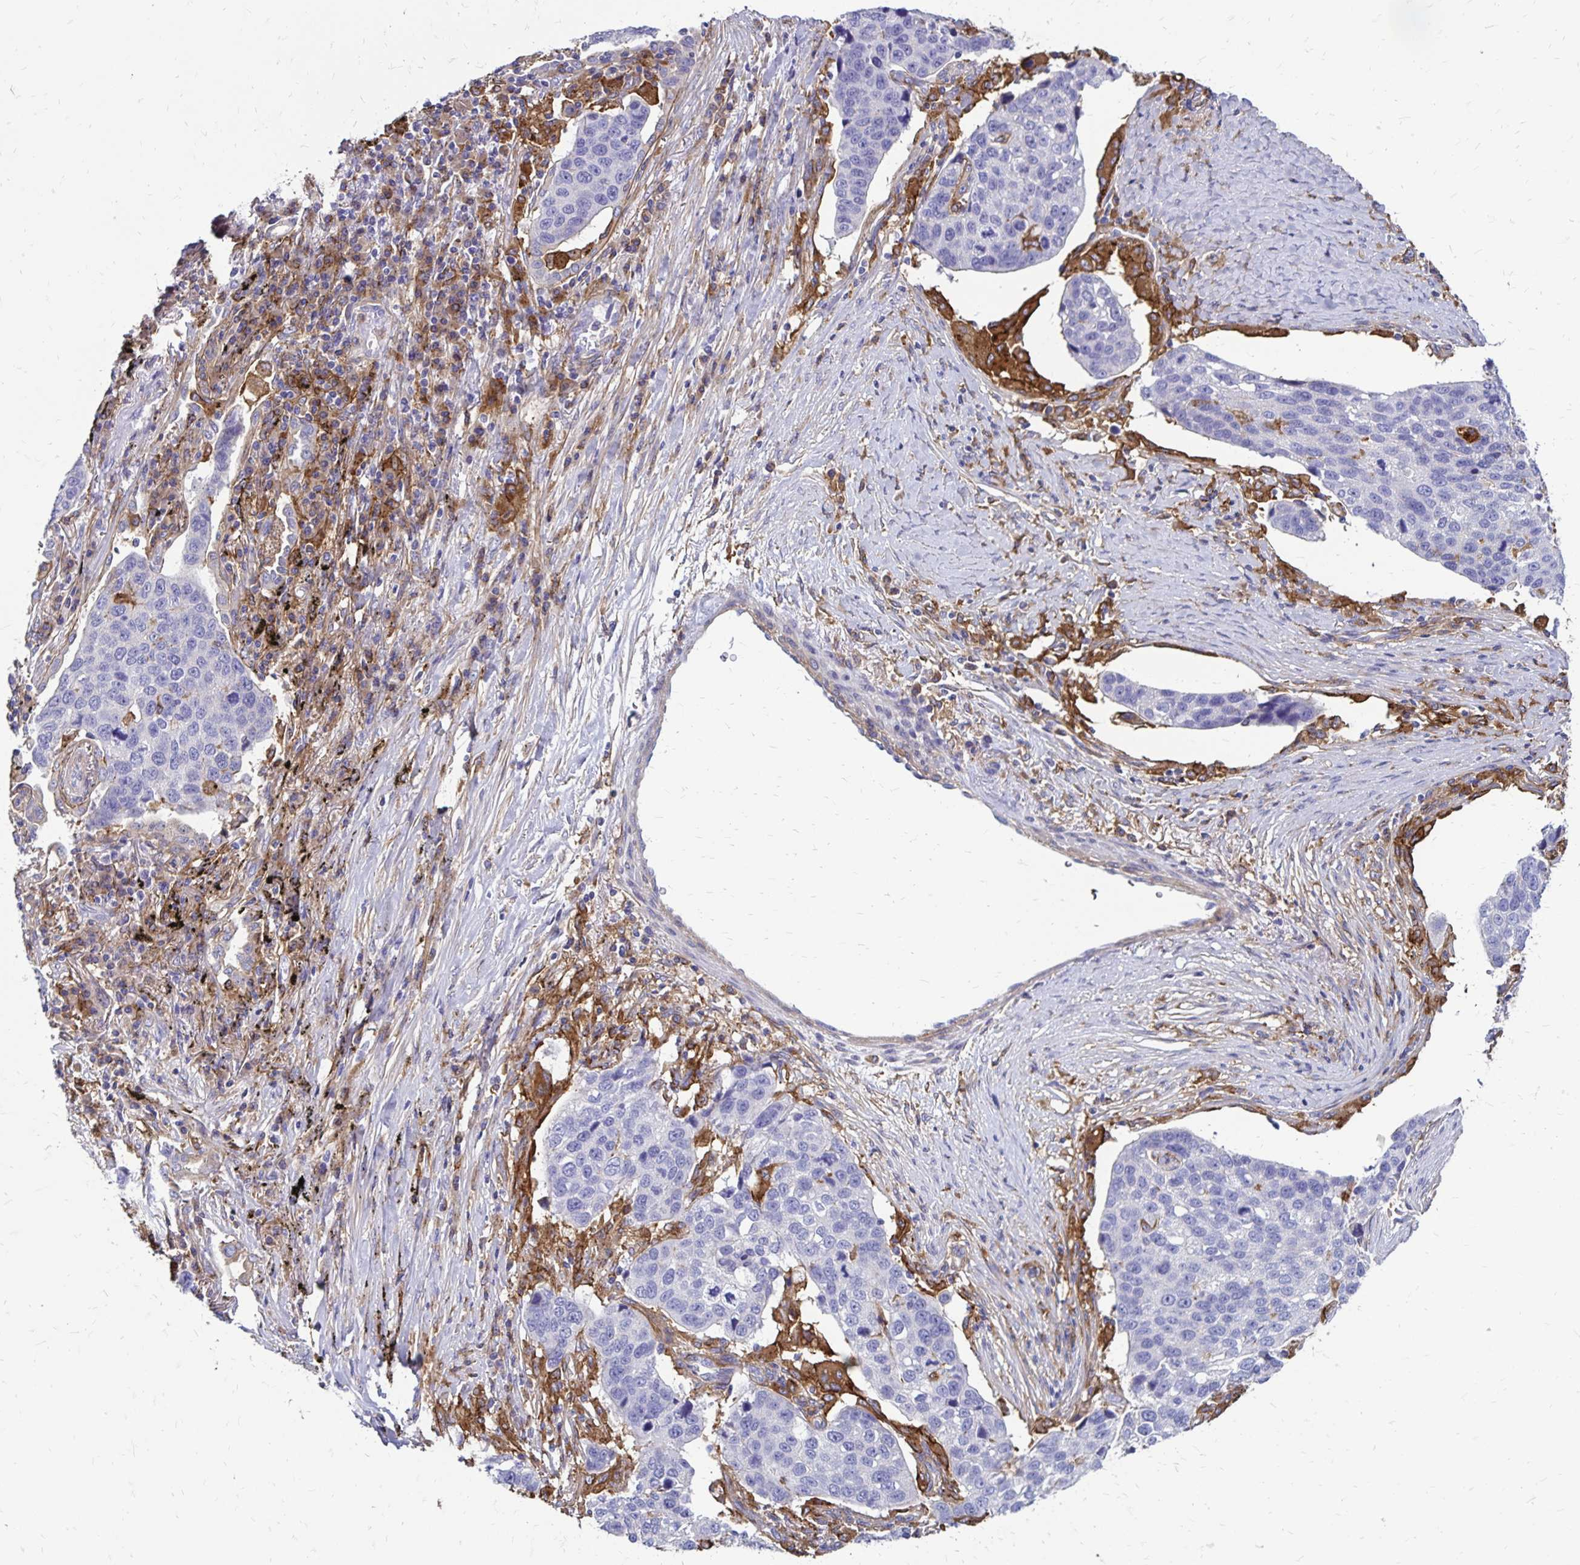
{"staining": {"intensity": "negative", "quantity": "none", "location": "none"}, "tissue": "lung cancer", "cell_type": "Tumor cells", "image_type": "cancer", "snomed": [{"axis": "morphology", "description": "Squamous cell carcinoma, NOS"}, {"axis": "topography", "description": "Lymph node"}, {"axis": "topography", "description": "Lung"}], "caption": "Immunohistochemistry micrograph of neoplastic tissue: human lung cancer stained with DAB displays no significant protein positivity in tumor cells.", "gene": "TNS3", "patient": {"sex": "male", "age": 61}}